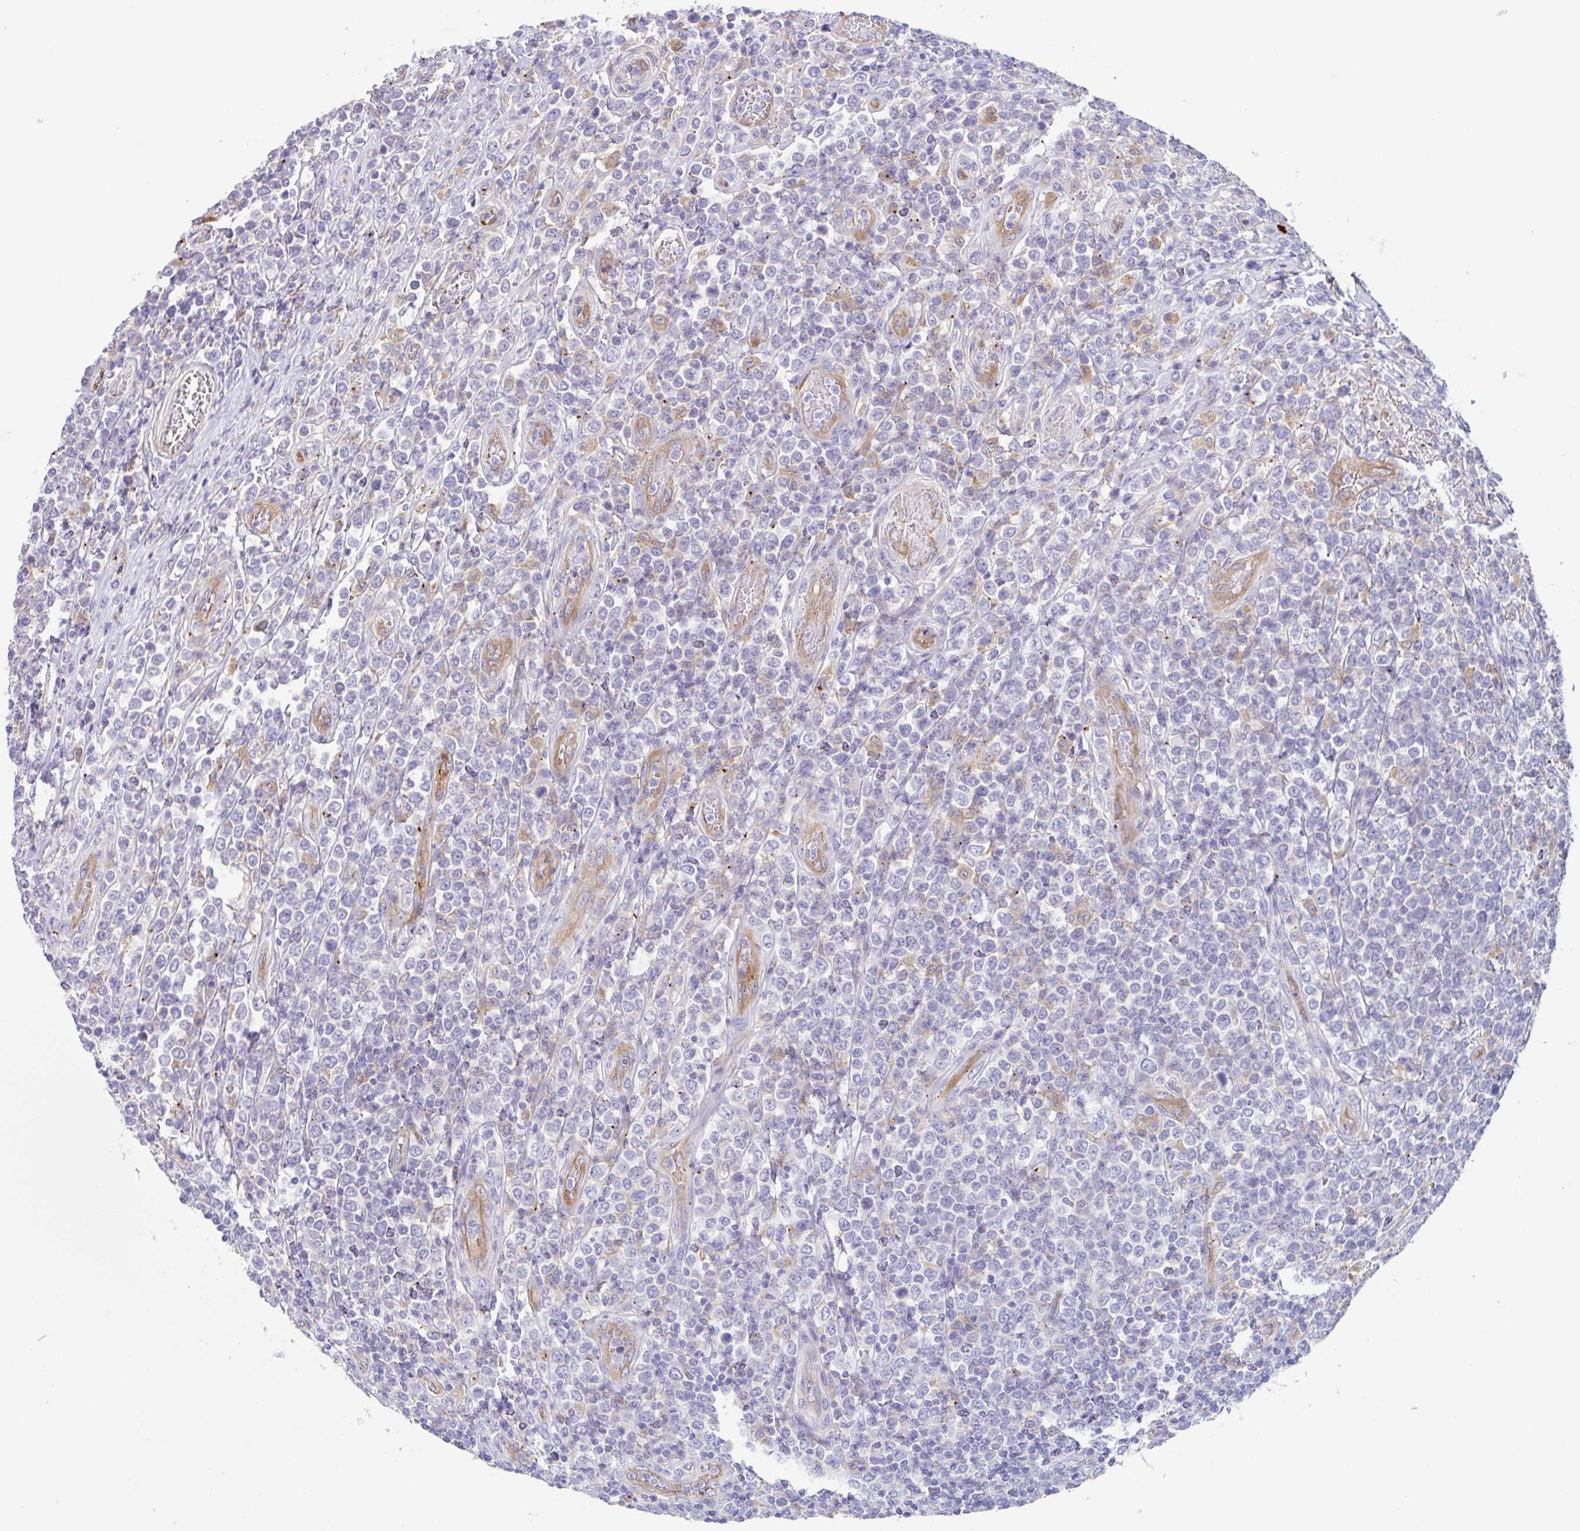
{"staining": {"intensity": "negative", "quantity": "none", "location": "none"}, "tissue": "lymphoma", "cell_type": "Tumor cells", "image_type": "cancer", "snomed": [{"axis": "morphology", "description": "Malignant lymphoma, non-Hodgkin's type, High grade"}, {"axis": "topography", "description": "Soft tissue"}], "caption": "Immunohistochemistry micrograph of malignant lymphoma, non-Hodgkin's type (high-grade) stained for a protein (brown), which demonstrates no staining in tumor cells.", "gene": "EHD4", "patient": {"sex": "female", "age": 56}}